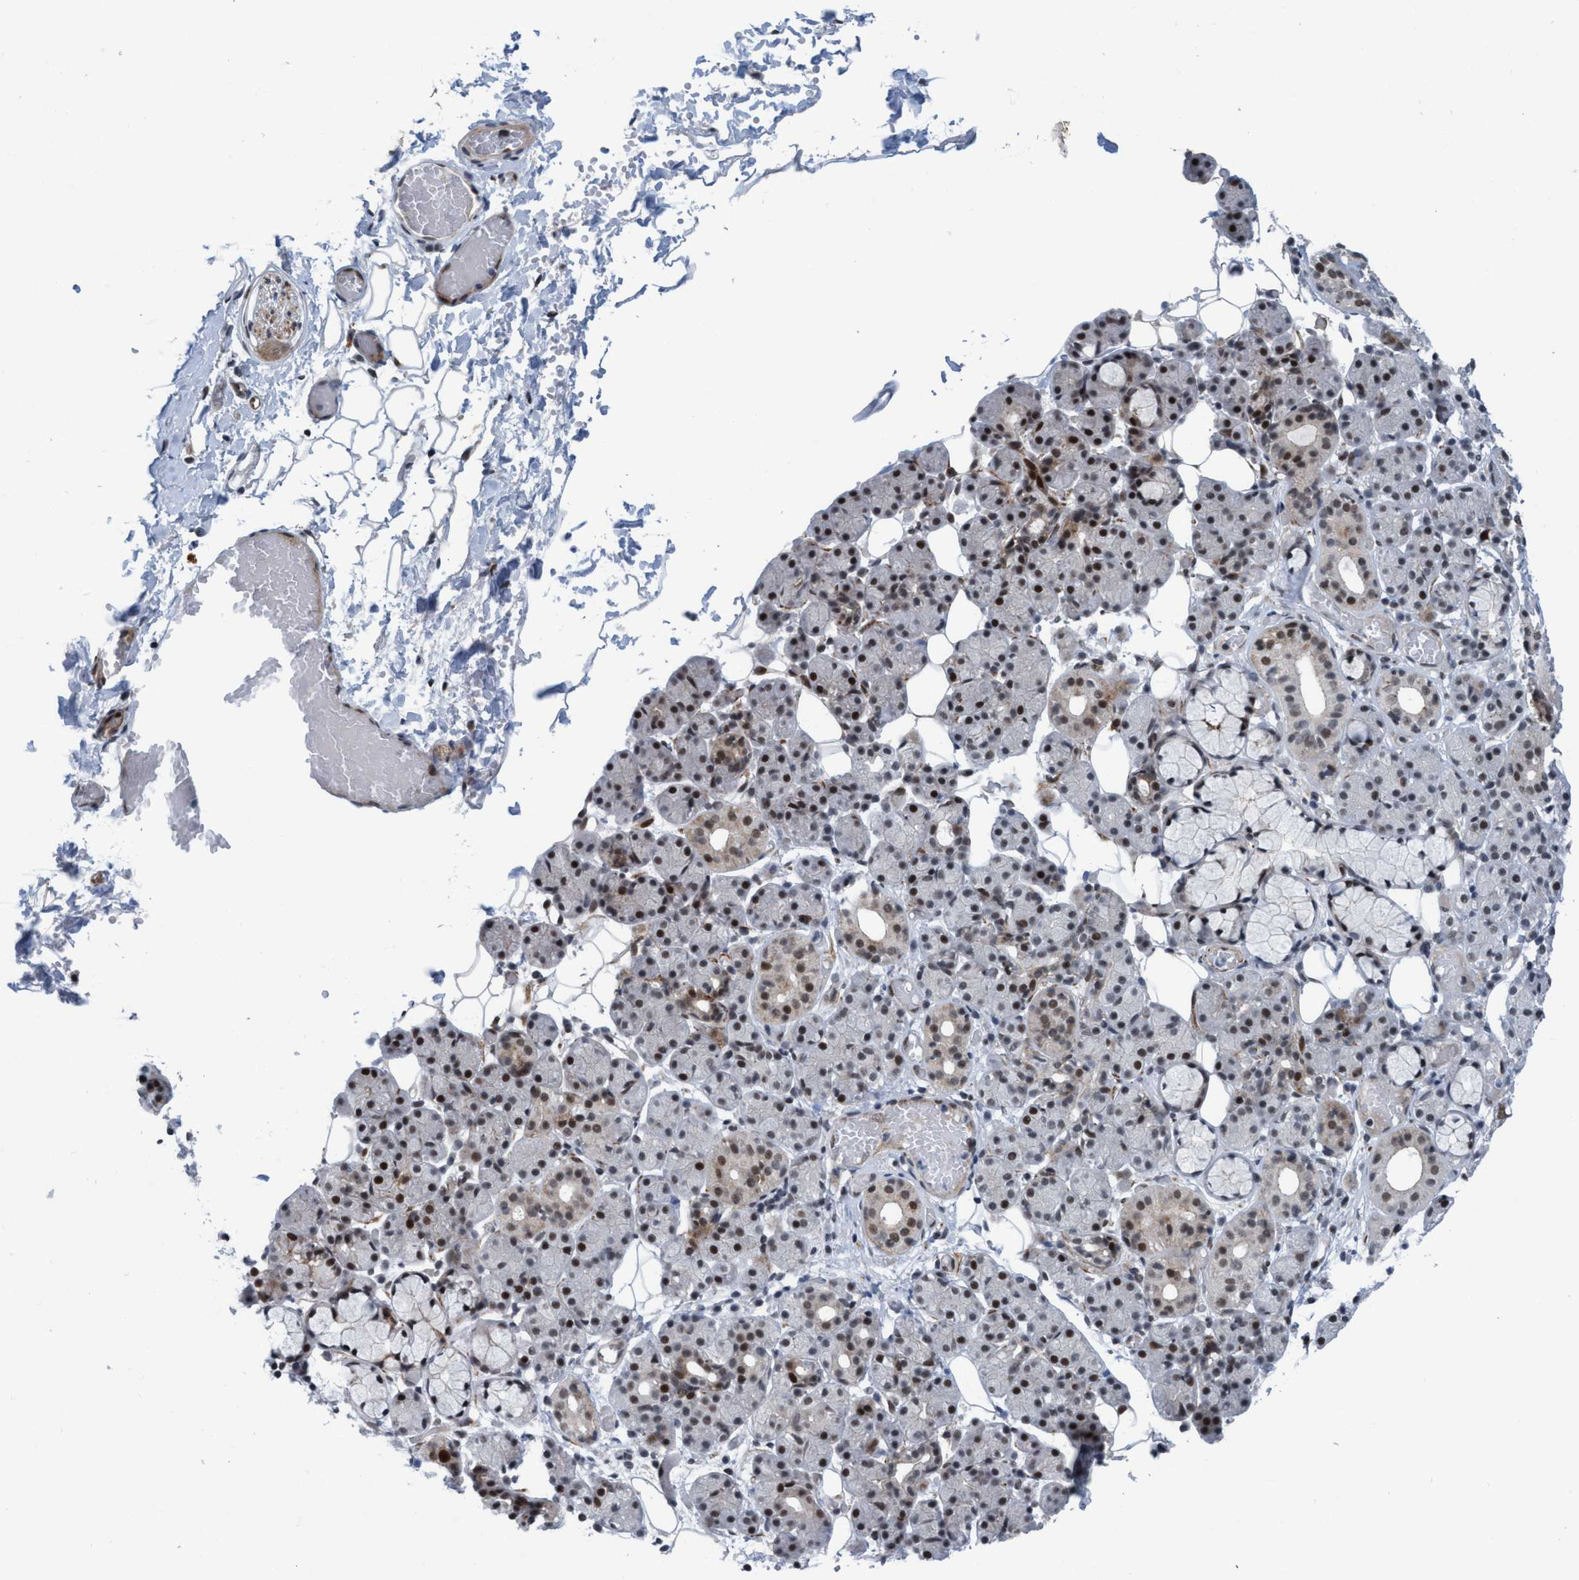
{"staining": {"intensity": "strong", "quantity": "25%-75%", "location": "nuclear"}, "tissue": "salivary gland", "cell_type": "Glandular cells", "image_type": "normal", "snomed": [{"axis": "morphology", "description": "Normal tissue, NOS"}, {"axis": "topography", "description": "Salivary gland"}], "caption": "This is a micrograph of immunohistochemistry (IHC) staining of unremarkable salivary gland, which shows strong staining in the nuclear of glandular cells.", "gene": "CWC27", "patient": {"sex": "male", "age": 63}}